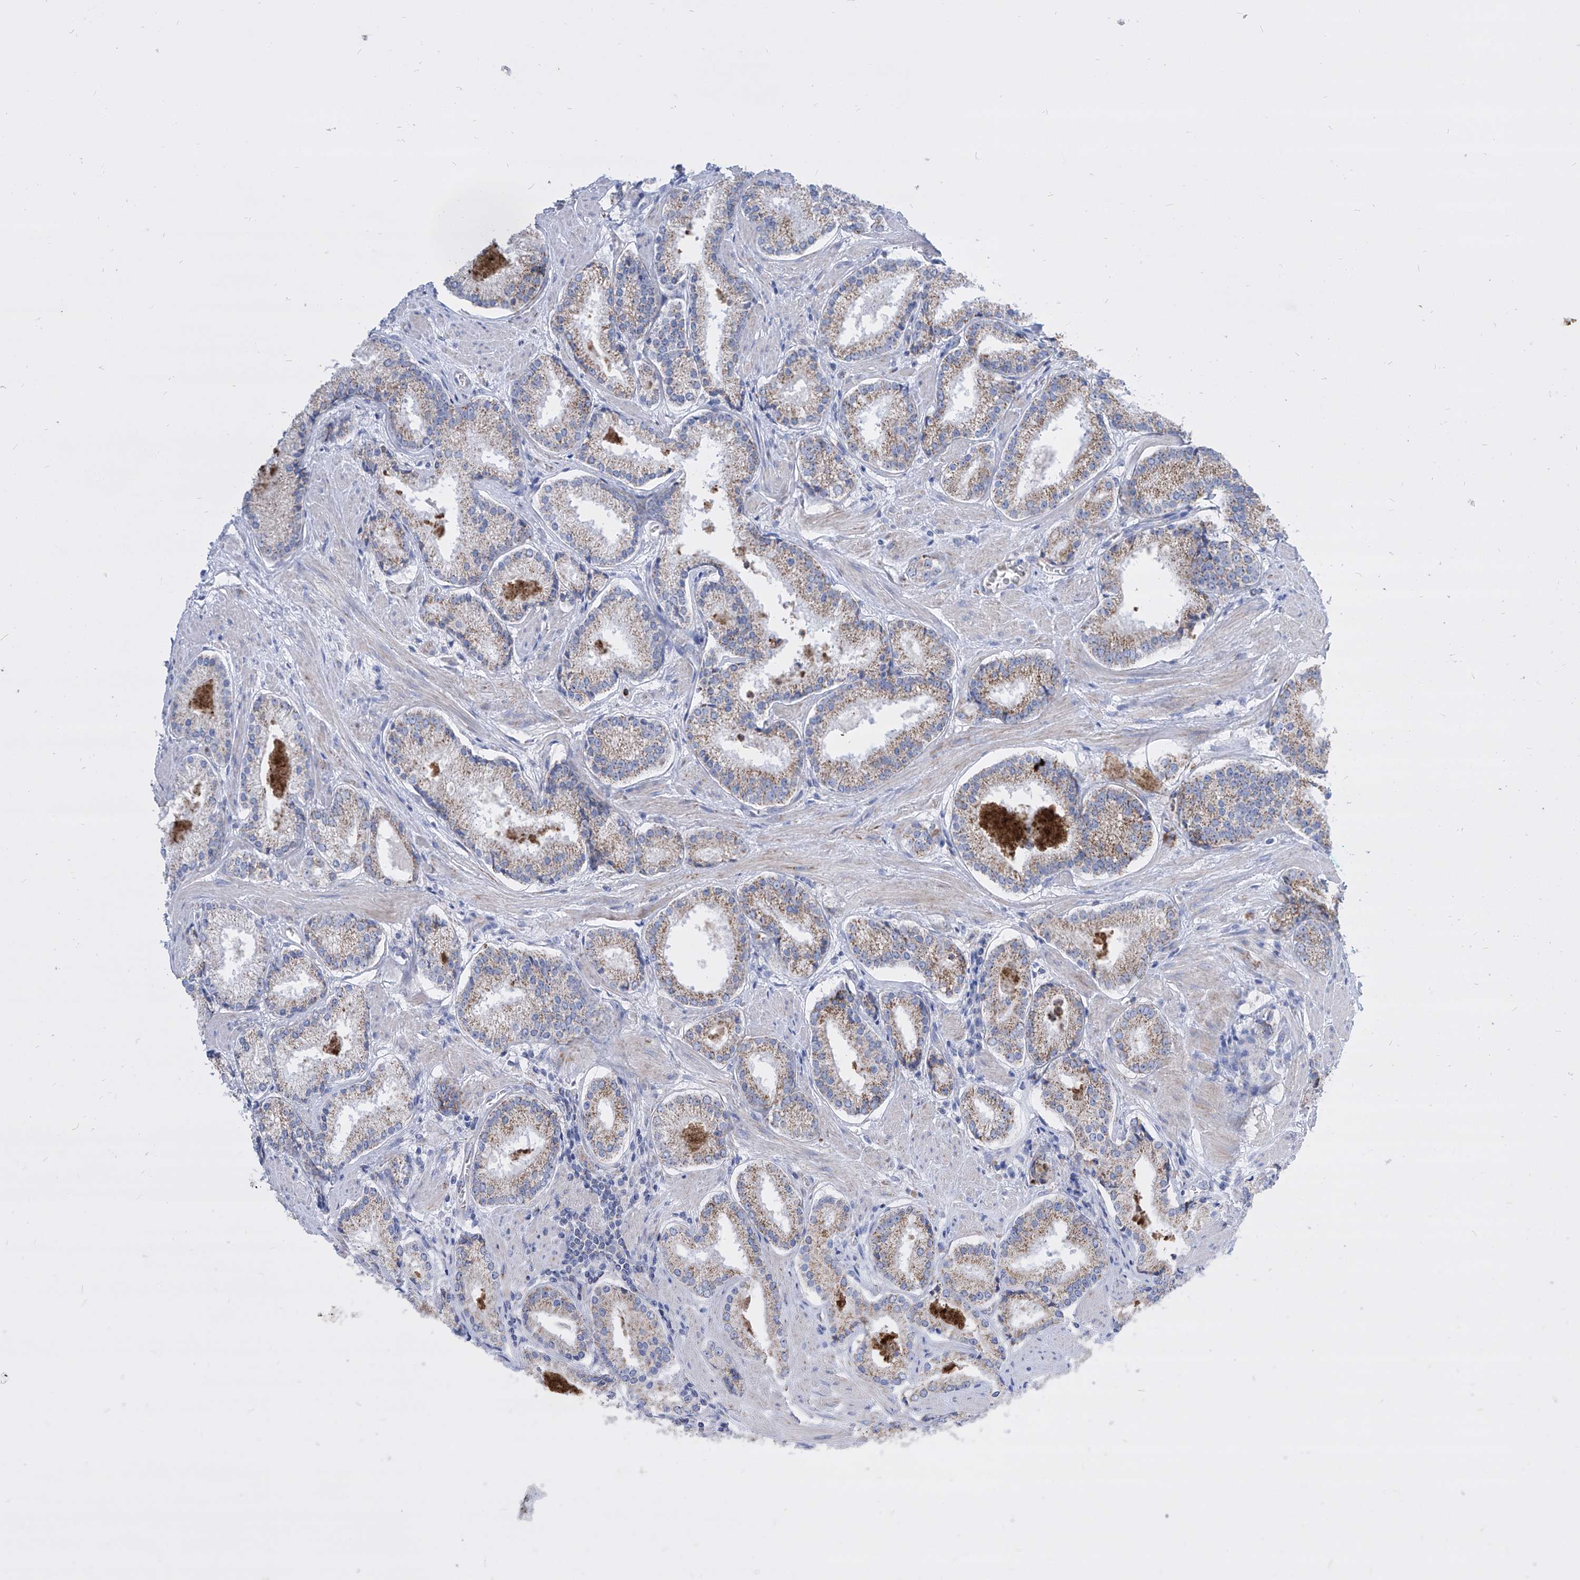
{"staining": {"intensity": "weak", "quantity": "25%-75%", "location": "cytoplasmic/membranous"}, "tissue": "prostate cancer", "cell_type": "Tumor cells", "image_type": "cancer", "snomed": [{"axis": "morphology", "description": "Adenocarcinoma, Low grade"}, {"axis": "topography", "description": "Prostate"}], "caption": "Protein expression analysis of human low-grade adenocarcinoma (prostate) reveals weak cytoplasmic/membranous positivity in about 25%-75% of tumor cells. The staining was performed using DAB, with brown indicating positive protein expression. Nuclei are stained blue with hematoxylin.", "gene": "COQ3", "patient": {"sex": "male", "age": 54}}